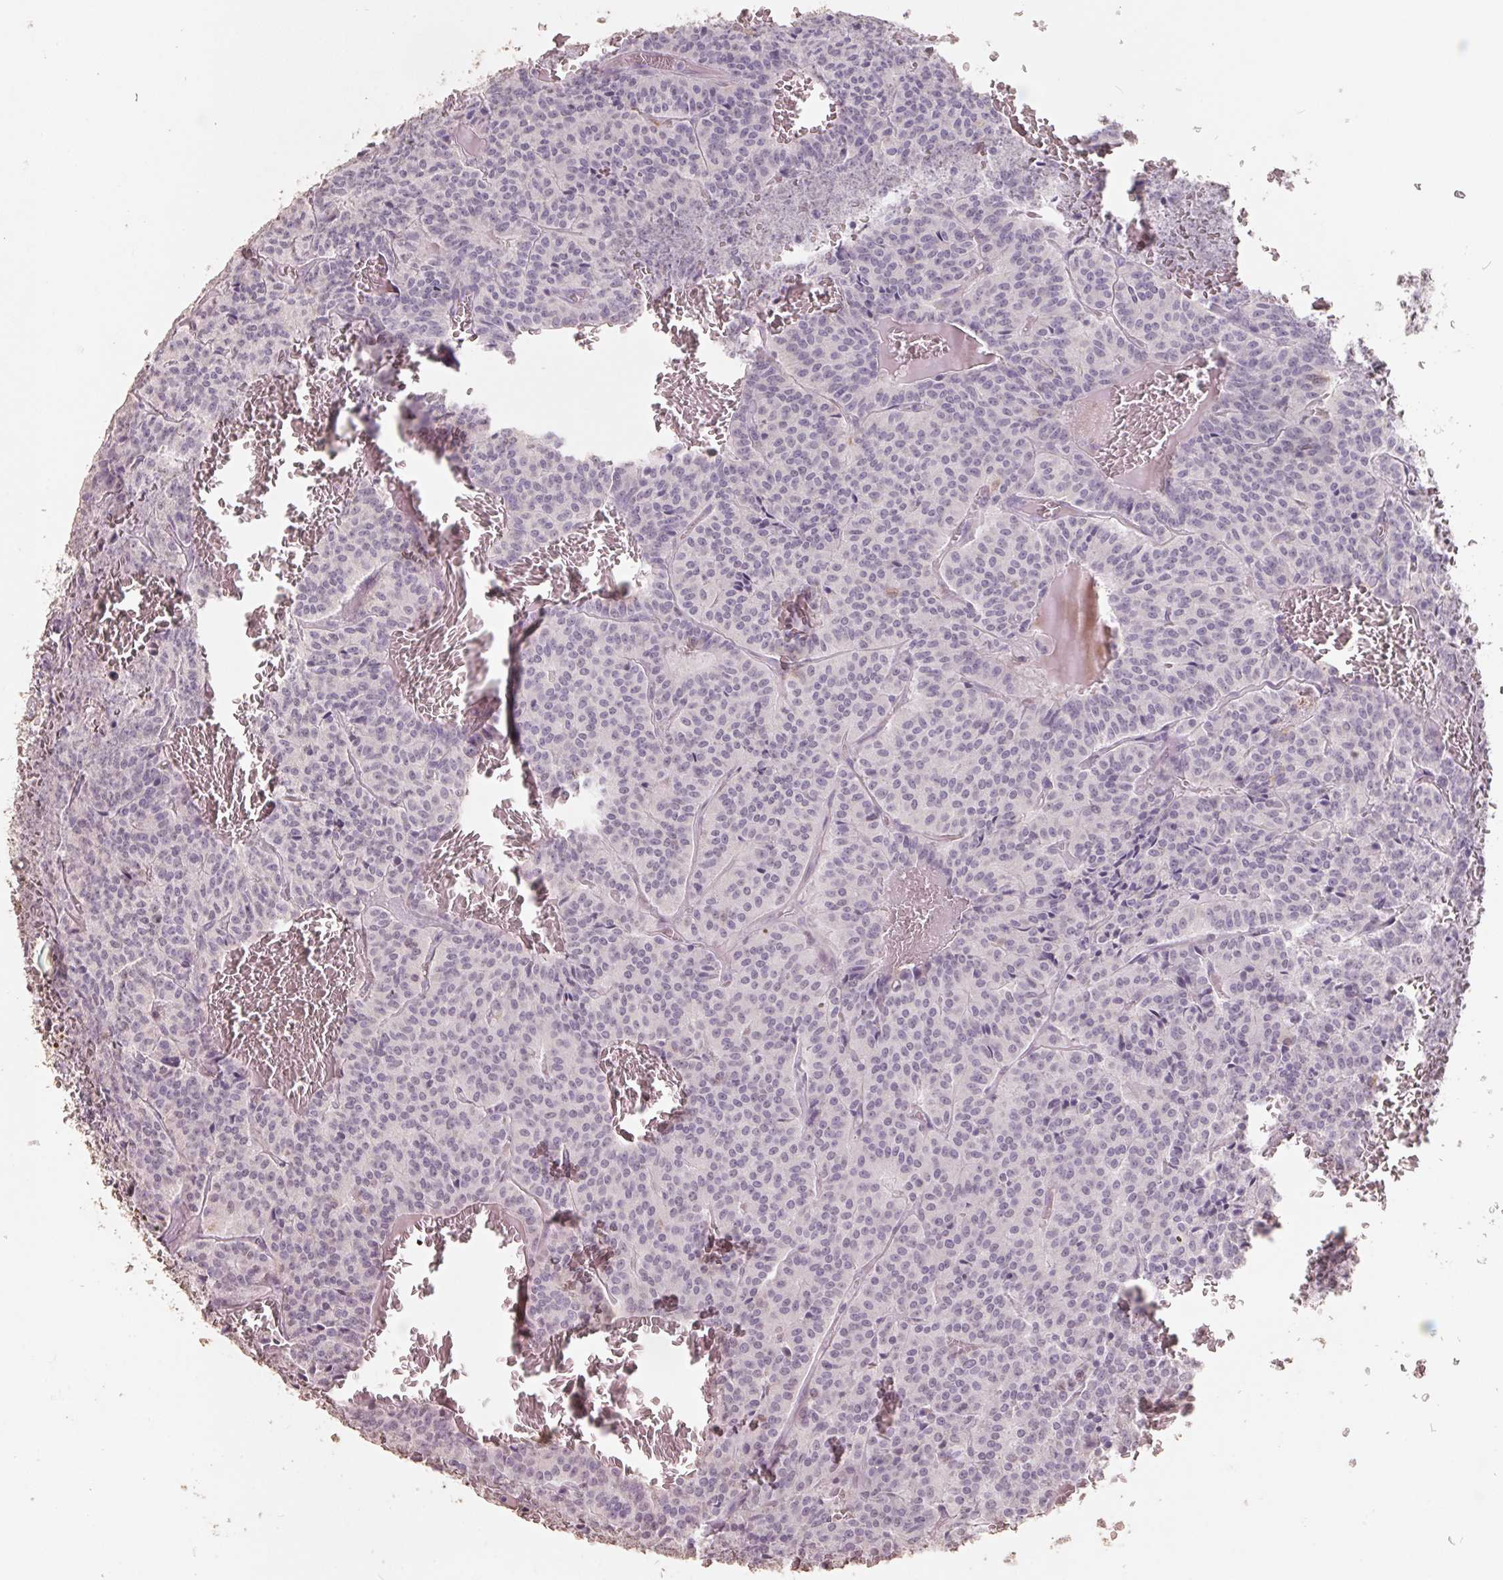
{"staining": {"intensity": "negative", "quantity": "none", "location": "none"}, "tissue": "carcinoid", "cell_type": "Tumor cells", "image_type": "cancer", "snomed": [{"axis": "morphology", "description": "Carcinoid, malignant, NOS"}, {"axis": "topography", "description": "Lung"}], "caption": "This is a micrograph of immunohistochemistry (IHC) staining of malignant carcinoid, which shows no staining in tumor cells.", "gene": "FTCD", "patient": {"sex": "male", "age": 70}}